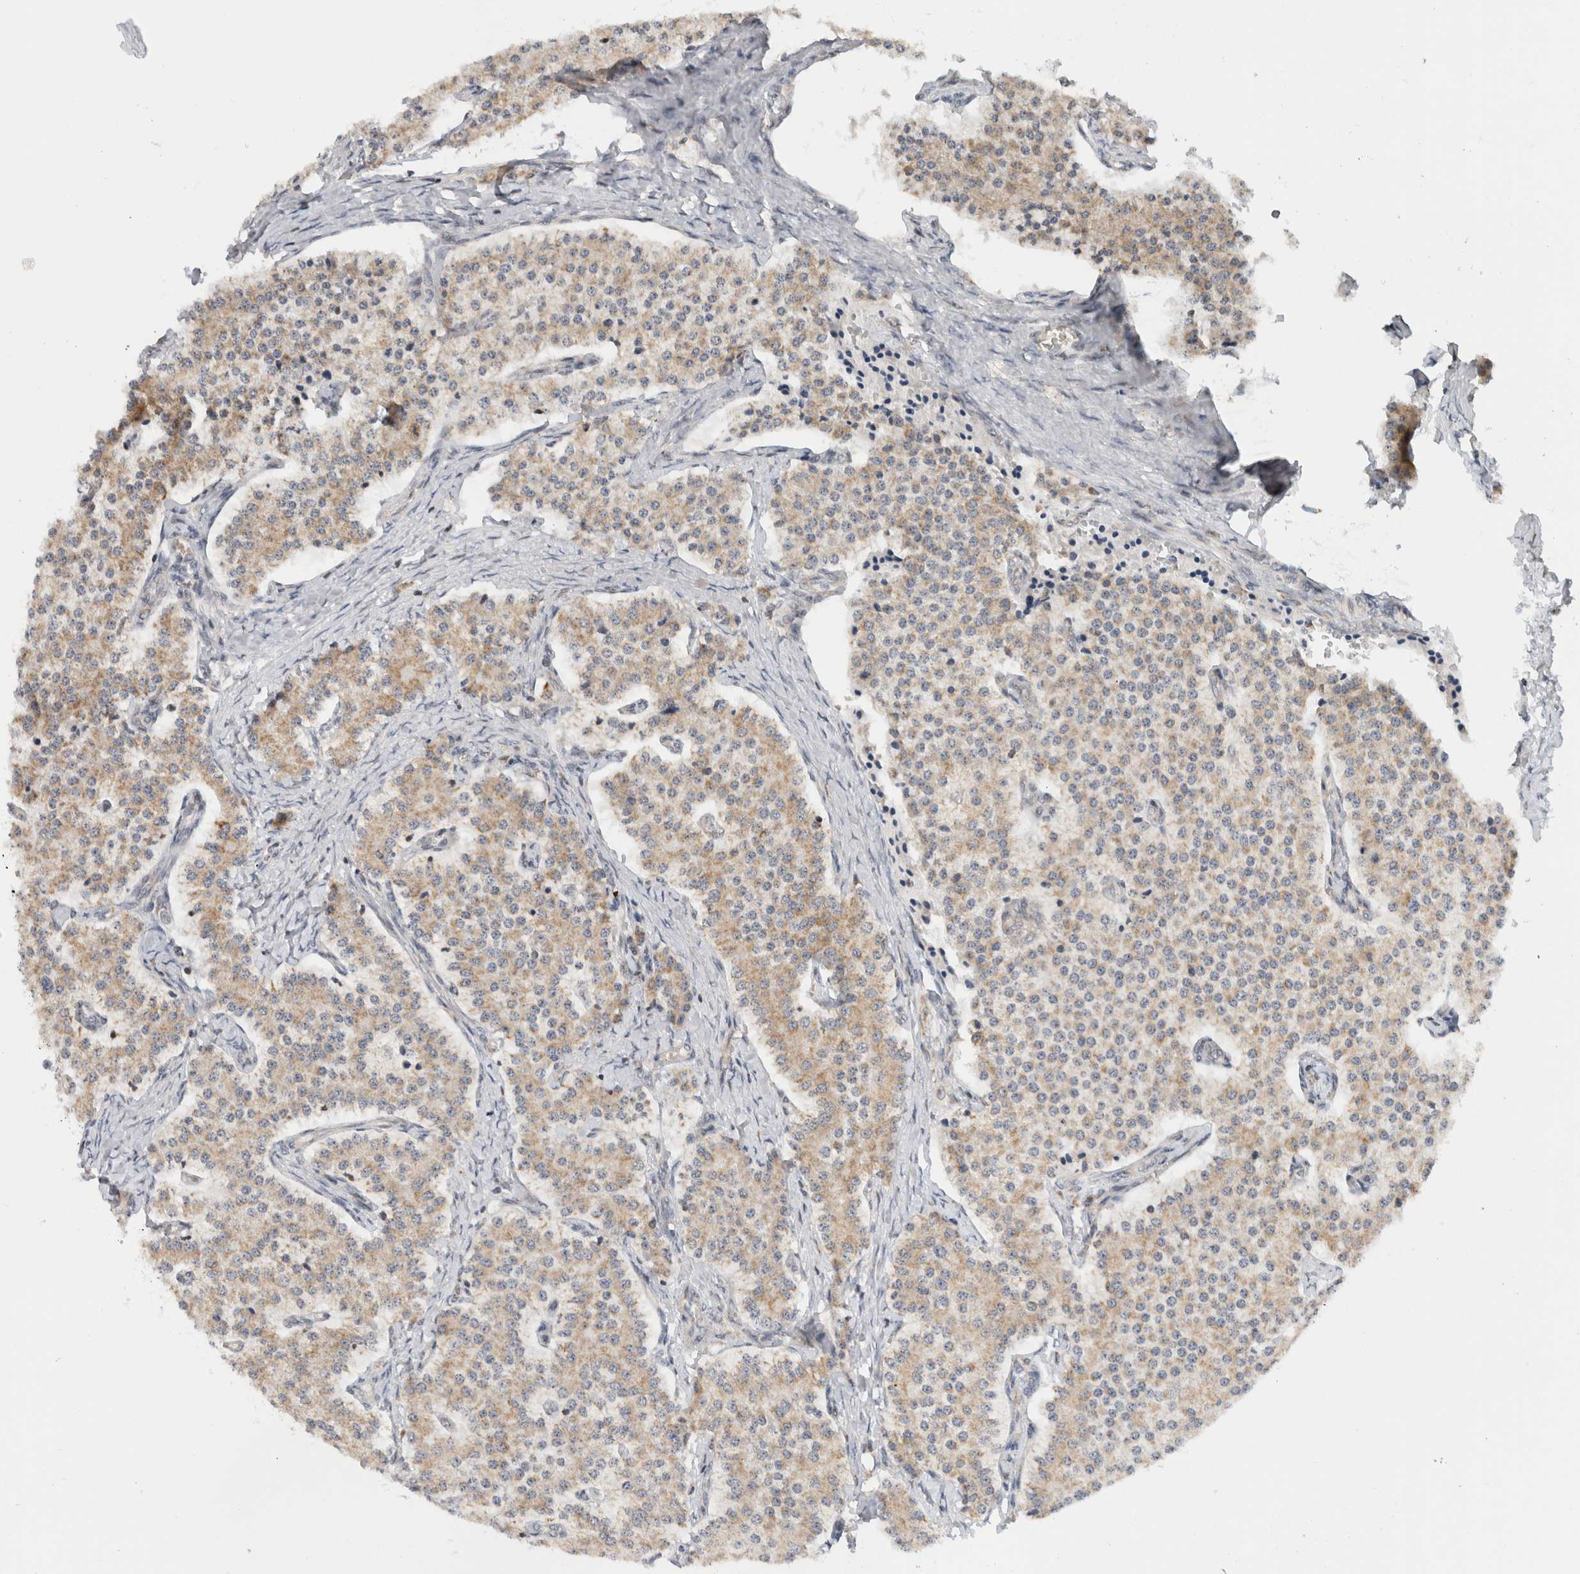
{"staining": {"intensity": "weak", "quantity": ">75%", "location": "cytoplasmic/membranous"}, "tissue": "carcinoid", "cell_type": "Tumor cells", "image_type": "cancer", "snomed": [{"axis": "morphology", "description": "Carcinoid, malignant, NOS"}, {"axis": "topography", "description": "Colon"}], "caption": "IHC (DAB (3,3'-diaminobenzidine)) staining of carcinoid reveals weak cytoplasmic/membranous protein staining in about >75% of tumor cells.", "gene": "CMC2", "patient": {"sex": "female", "age": 52}}